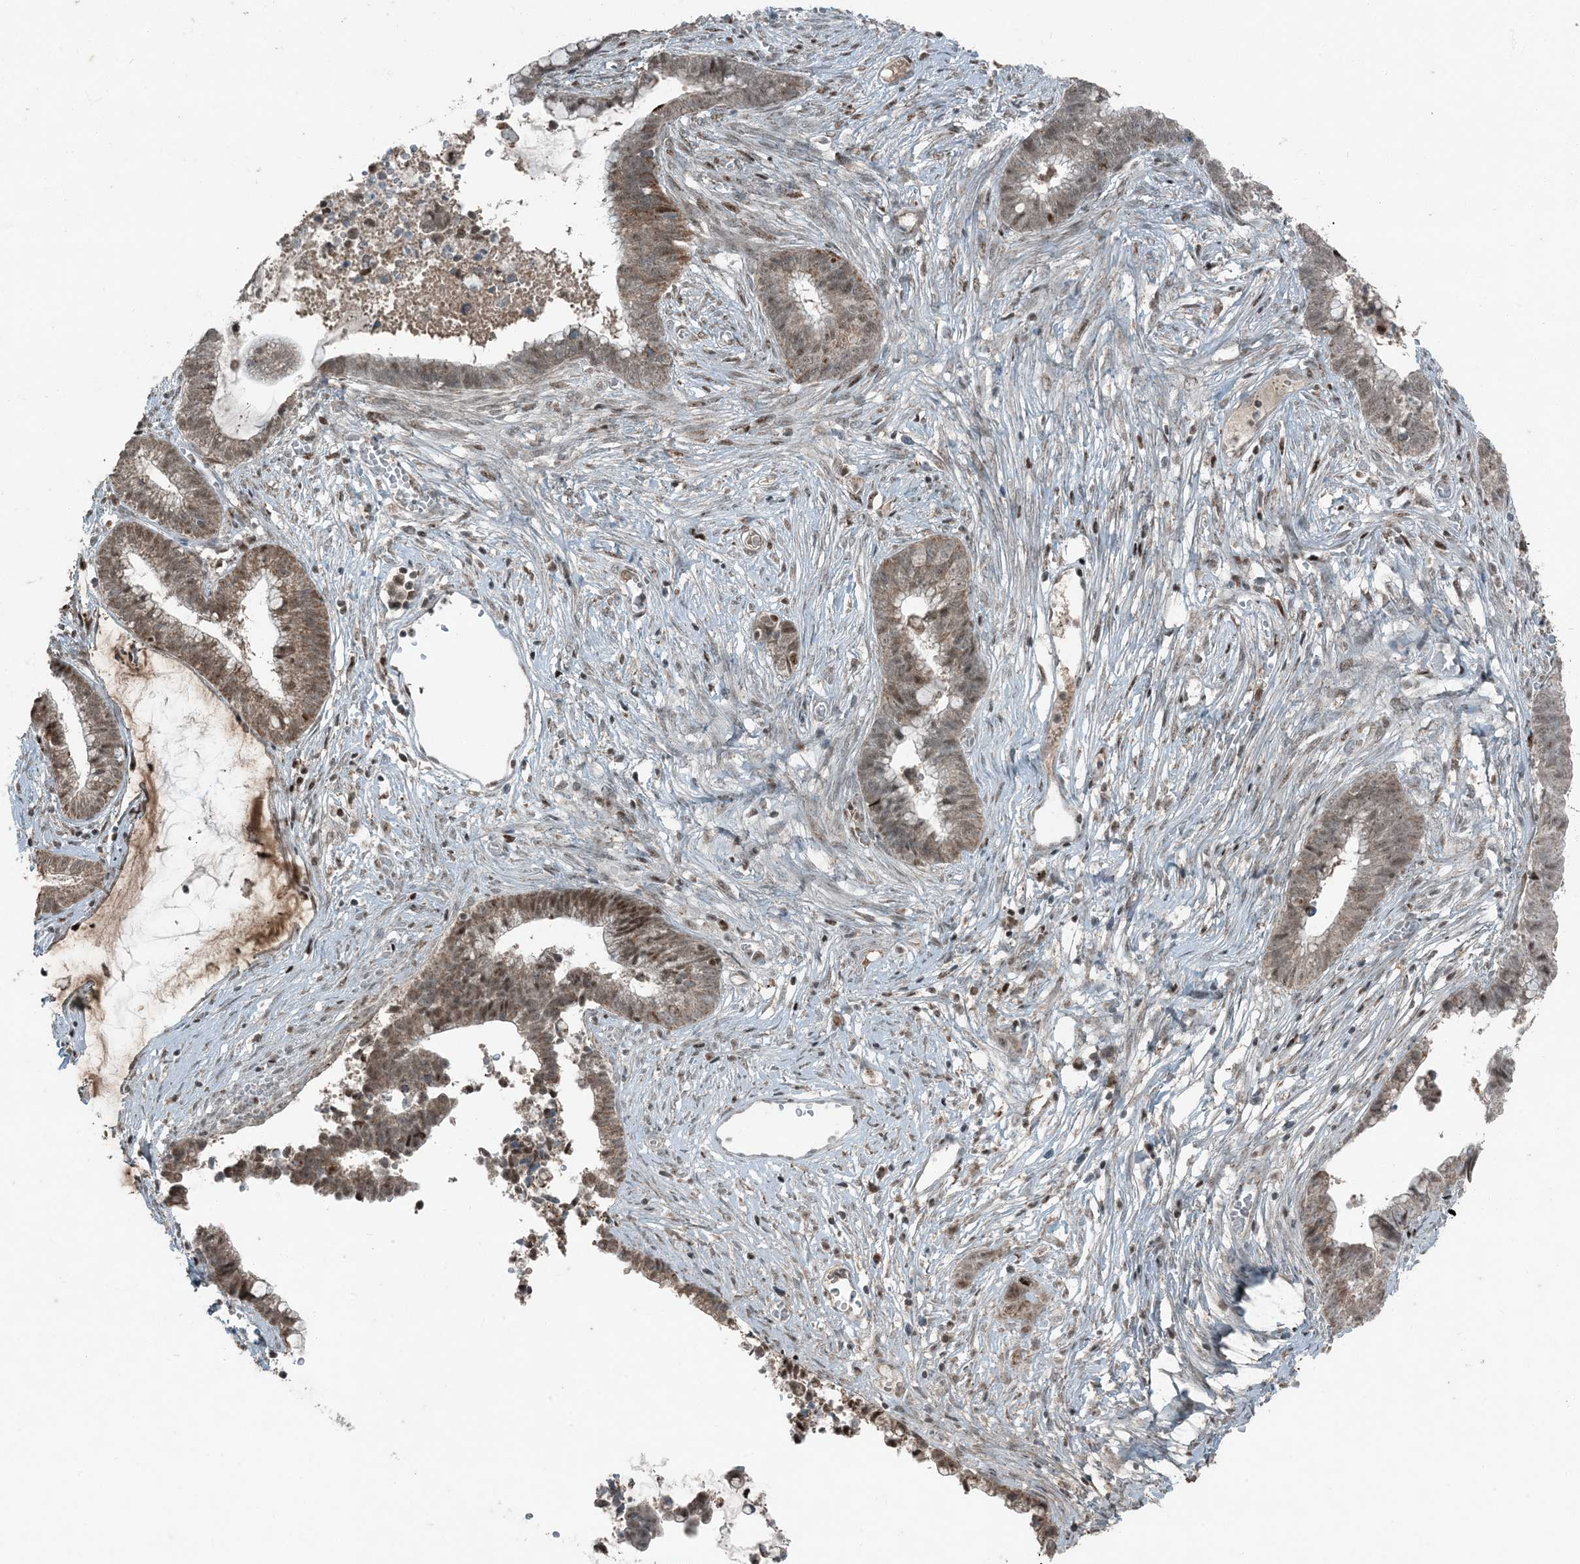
{"staining": {"intensity": "moderate", "quantity": ">75%", "location": "cytoplasmic/membranous,nuclear"}, "tissue": "cervical cancer", "cell_type": "Tumor cells", "image_type": "cancer", "snomed": [{"axis": "morphology", "description": "Adenocarcinoma, NOS"}, {"axis": "topography", "description": "Cervix"}], "caption": "Cervical adenocarcinoma was stained to show a protein in brown. There is medium levels of moderate cytoplasmic/membranous and nuclear positivity in approximately >75% of tumor cells.", "gene": "TADA2B", "patient": {"sex": "female", "age": 44}}